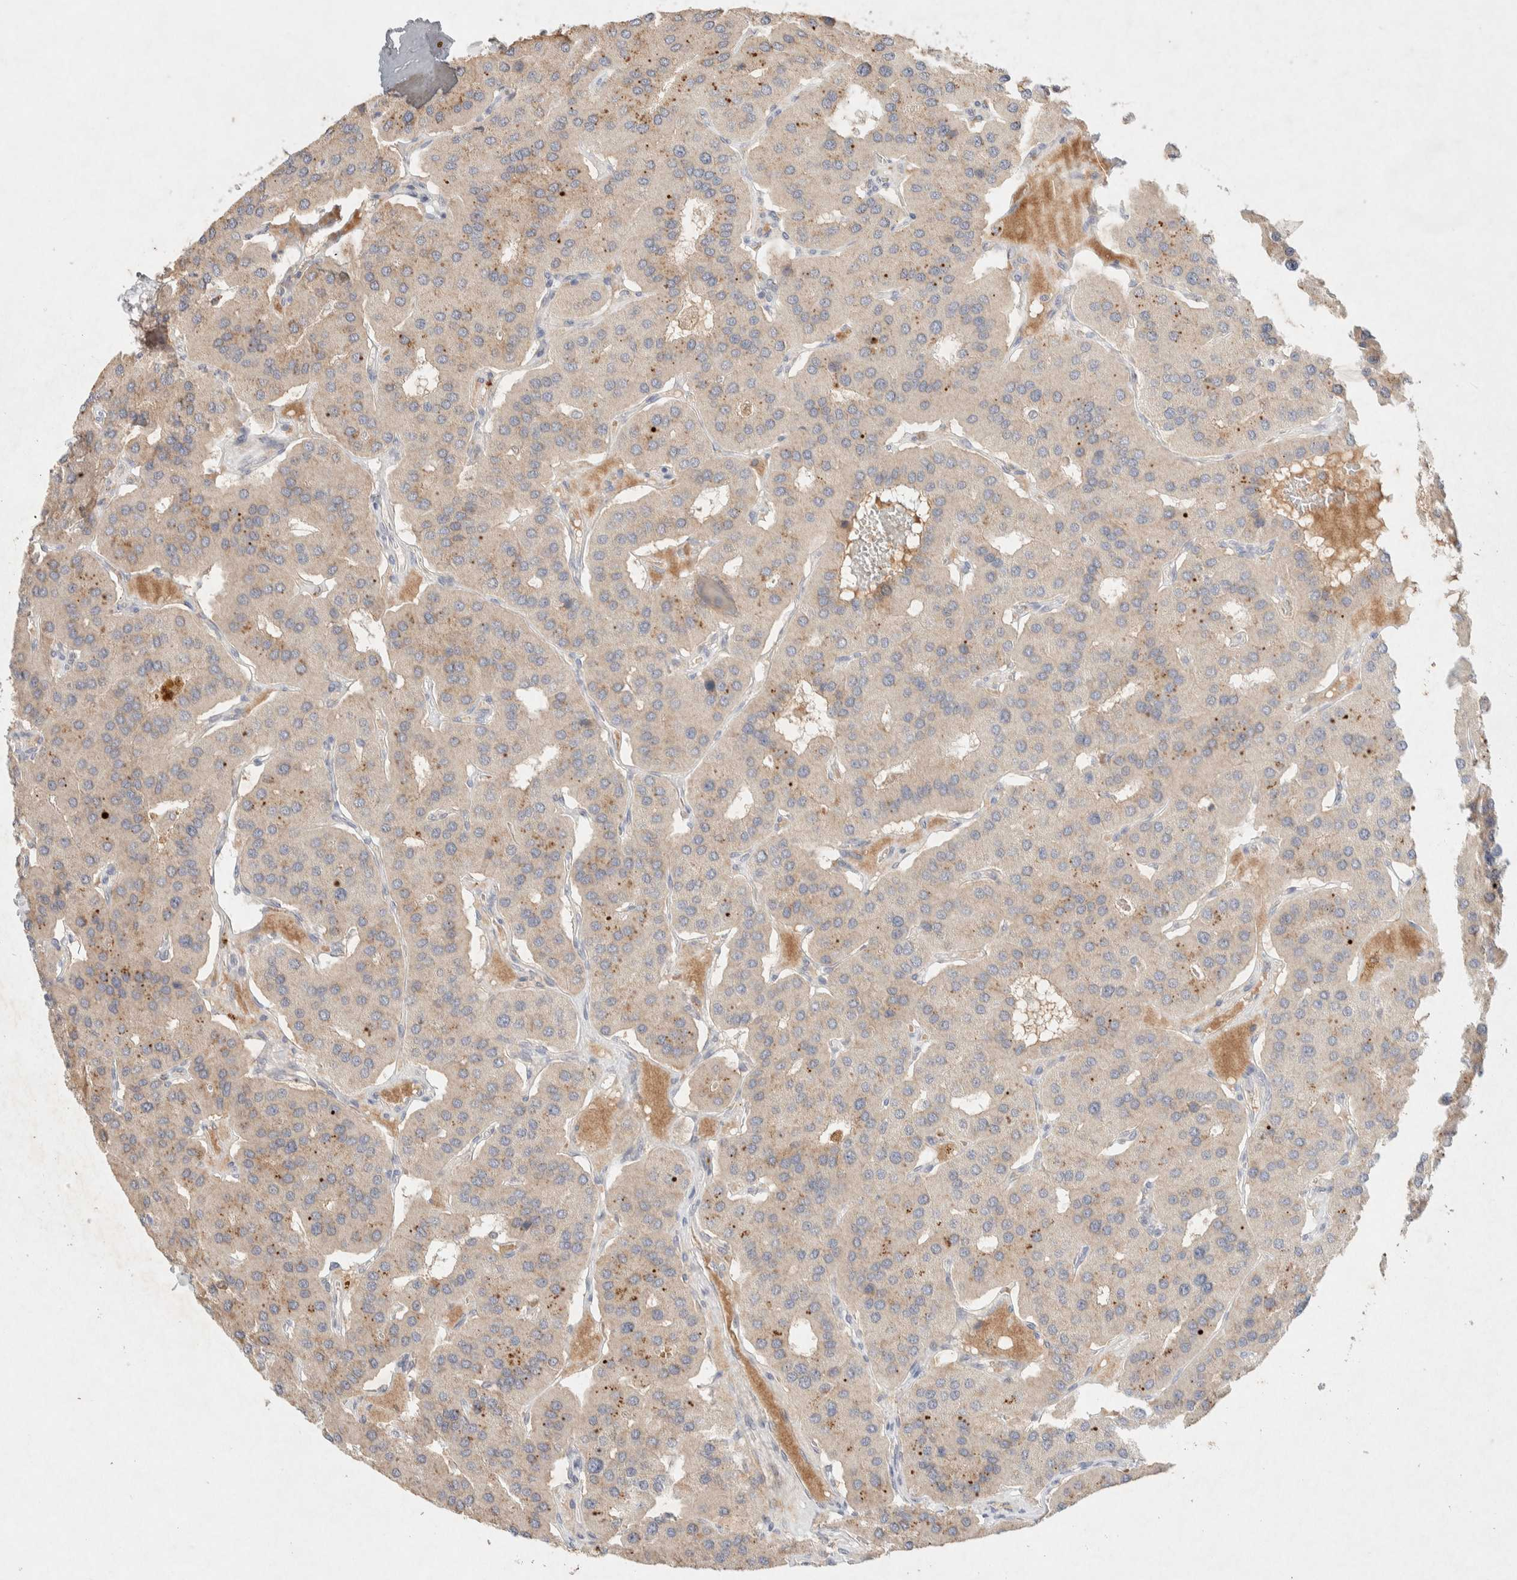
{"staining": {"intensity": "moderate", "quantity": "25%-75%", "location": "cytoplasmic/membranous"}, "tissue": "parathyroid gland", "cell_type": "Glandular cells", "image_type": "normal", "snomed": [{"axis": "morphology", "description": "Normal tissue, NOS"}, {"axis": "morphology", "description": "Adenoma, NOS"}, {"axis": "topography", "description": "Parathyroid gland"}], "caption": "Immunohistochemical staining of benign parathyroid gland shows 25%-75% levels of moderate cytoplasmic/membranous protein positivity in about 25%-75% of glandular cells.", "gene": "GNAI1", "patient": {"sex": "female", "age": 86}}